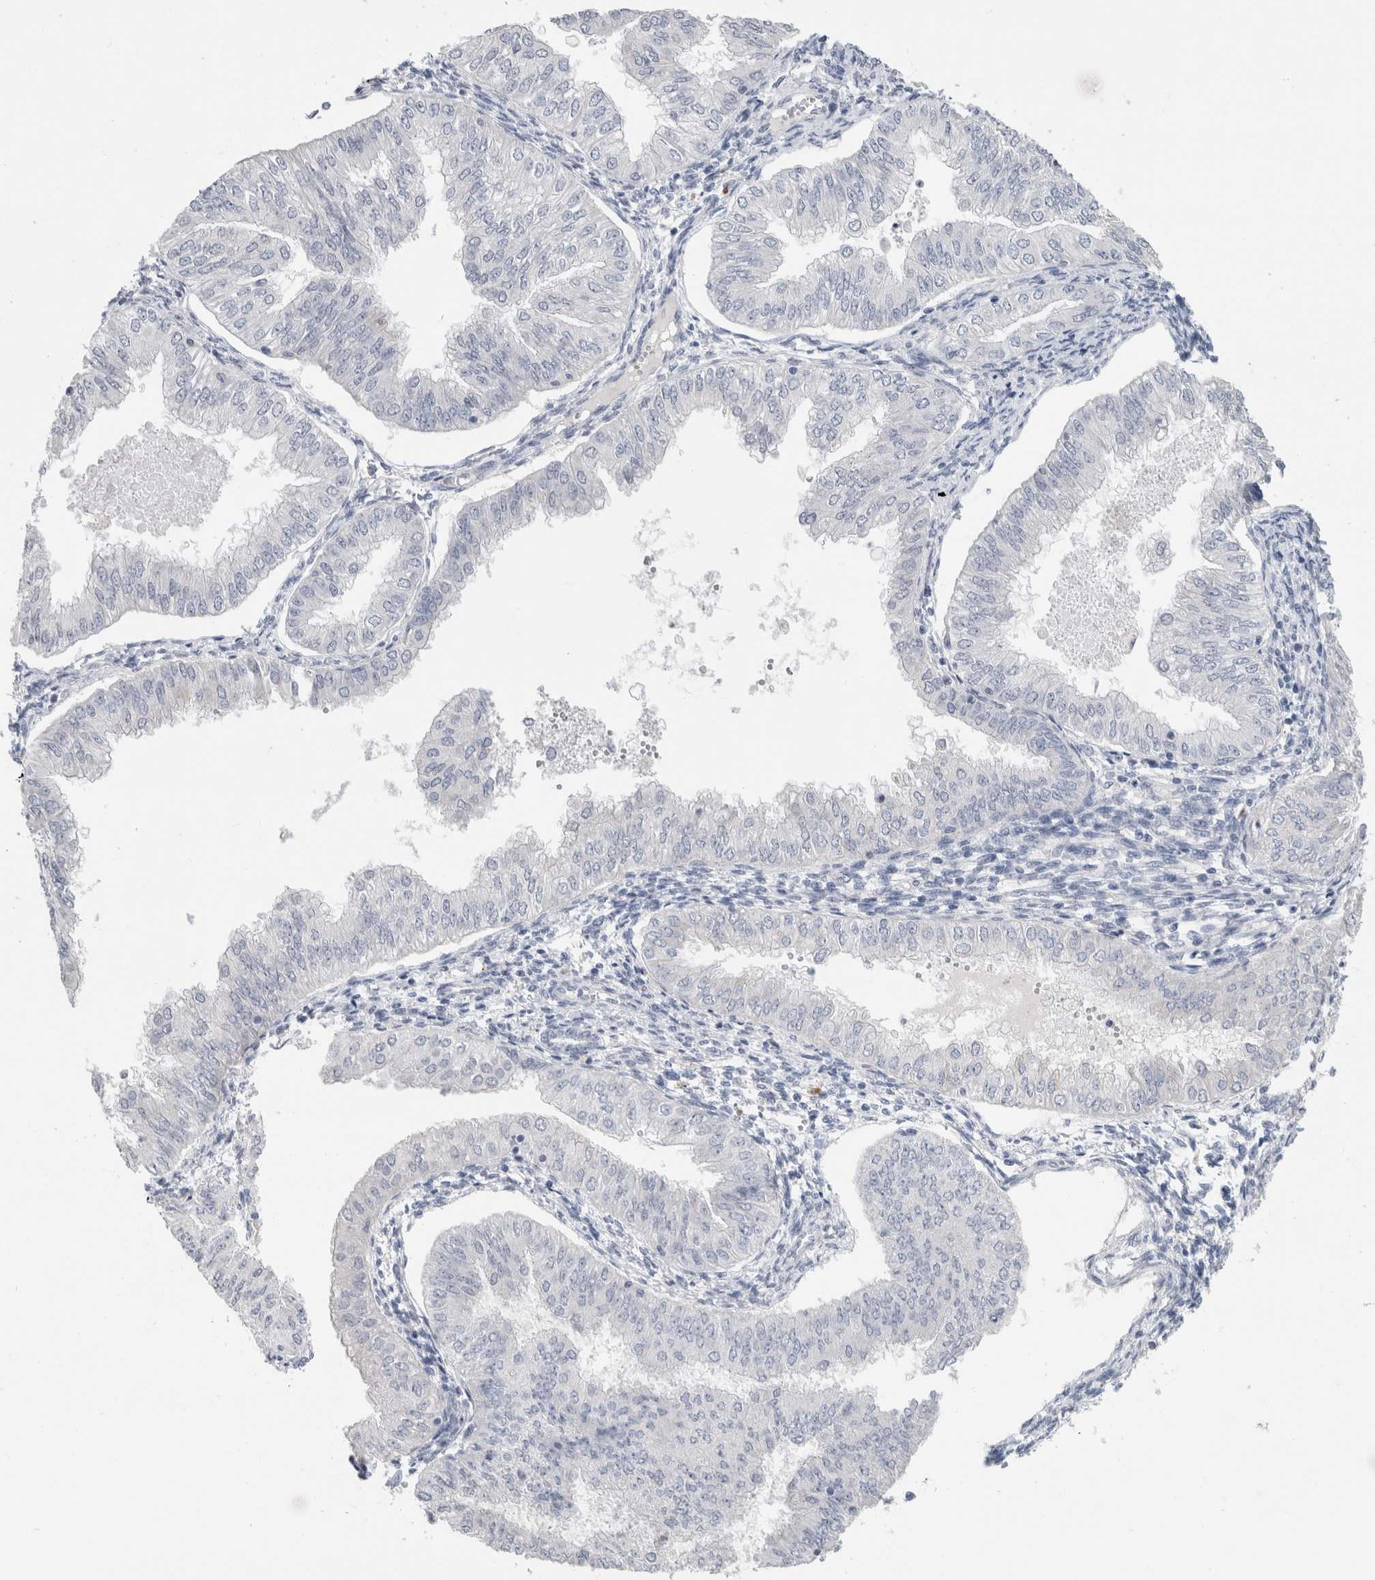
{"staining": {"intensity": "negative", "quantity": "none", "location": "none"}, "tissue": "endometrial cancer", "cell_type": "Tumor cells", "image_type": "cancer", "snomed": [{"axis": "morphology", "description": "Normal tissue, NOS"}, {"axis": "morphology", "description": "Adenocarcinoma, NOS"}, {"axis": "topography", "description": "Endometrium"}], "caption": "DAB (3,3'-diaminobenzidine) immunohistochemical staining of endometrial adenocarcinoma reveals no significant expression in tumor cells. (DAB immunohistochemistry visualized using brightfield microscopy, high magnification).", "gene": "BCAN", "patient": {"sex": "female", "age": 53}}